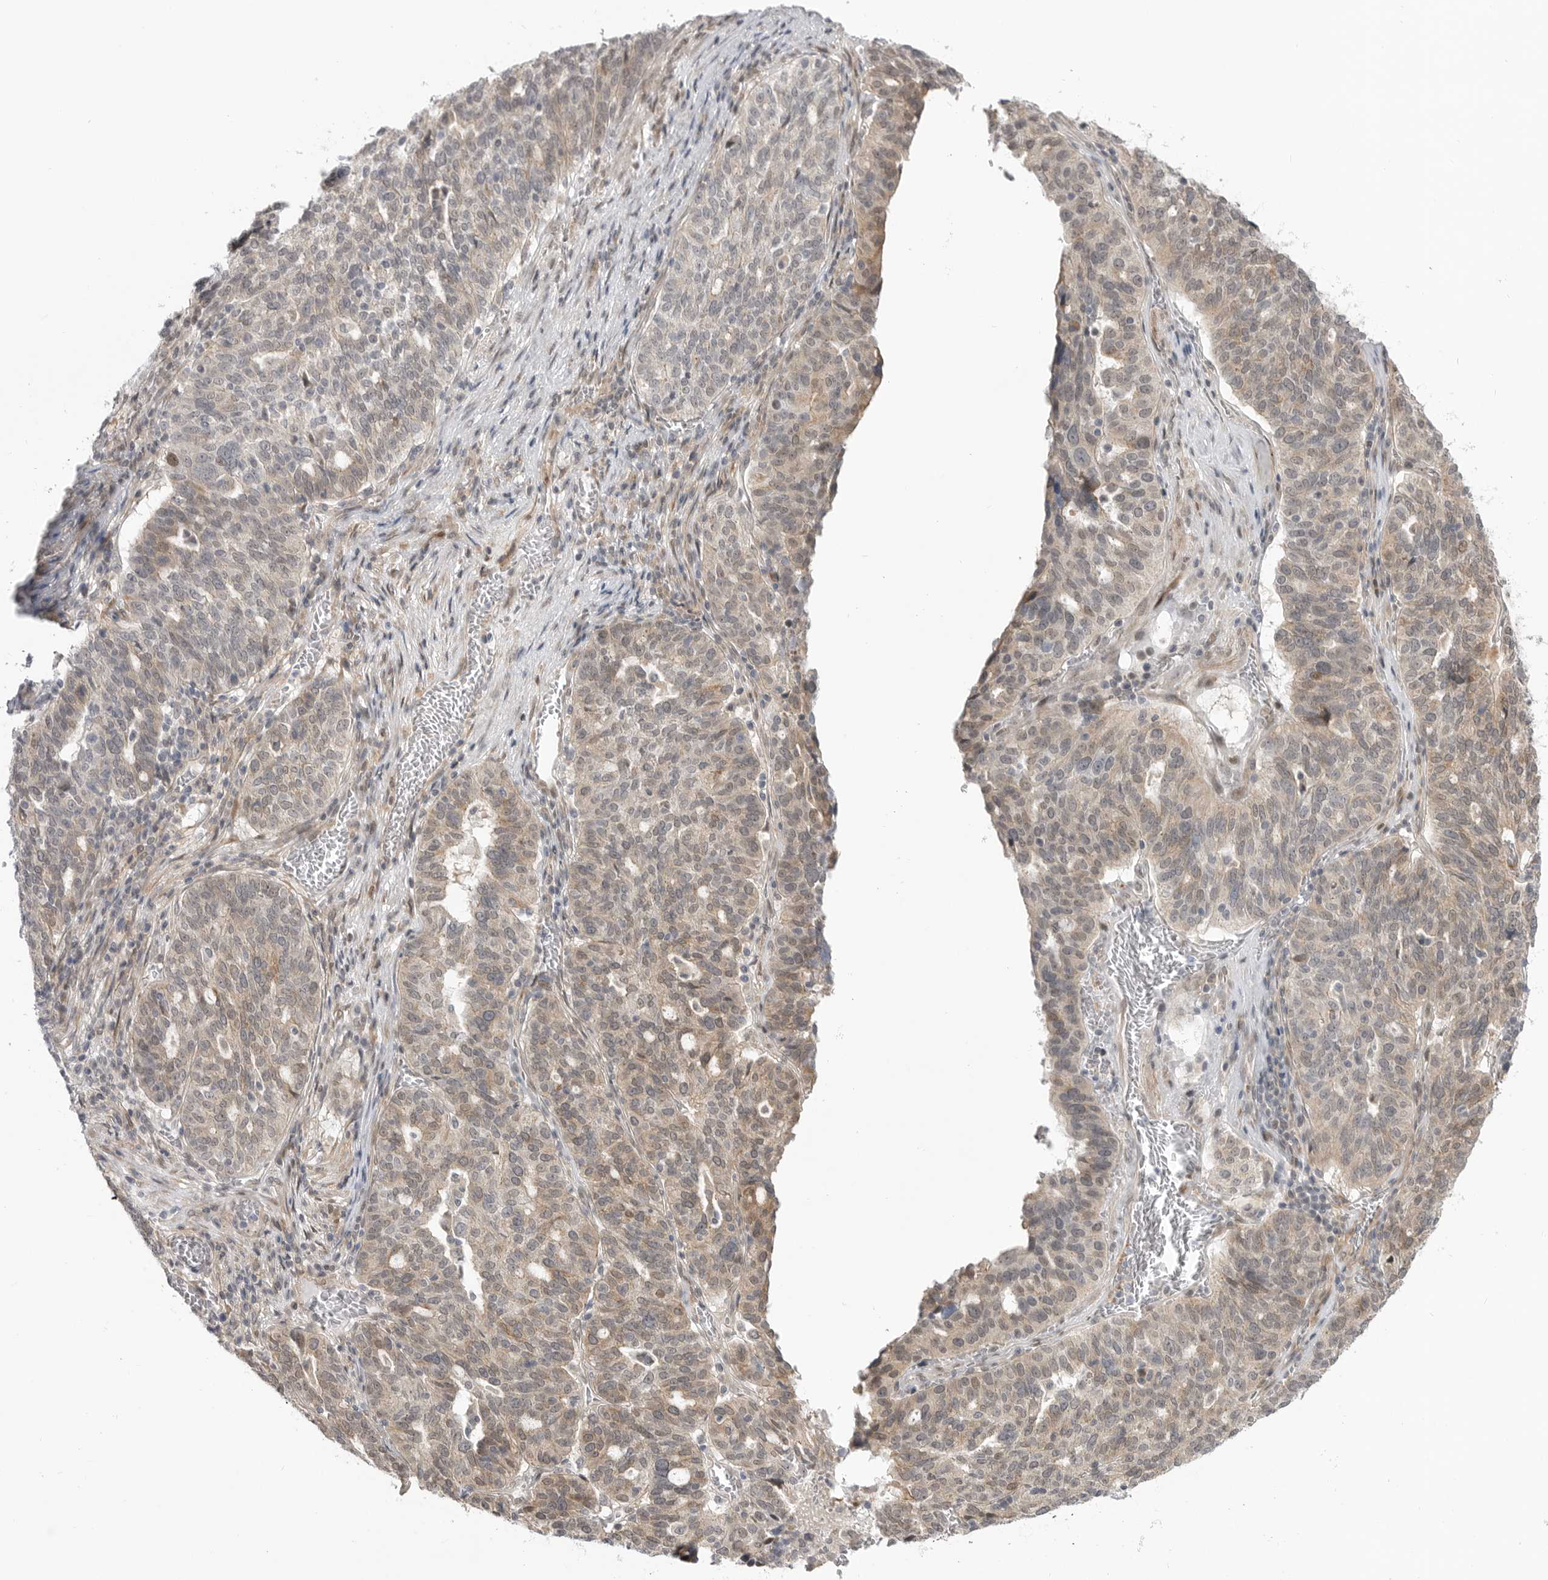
{"staining": {"intensity": "weak", "quantity": ">75%", "location": "cytoplasmic/membranous,nuclear"}, "tissue": "ovarian cancer", "cell_type": "Tumor cells", "image_type": "cancer", "snomed": [{"axis": "morphology", "description": "Cystadenocarcinoma, serous, NOS"}, {"axis": "topography", "description": "Ovary"}], "caption": "Immunohistochemical staining of human serous cystadenocarcinoma (ovarian) reveals low levels of weak cytoplasmic/membranous and nuclear positivity in approximately >75% of tumor cells.", "gene": "GGT6", "patient": {"sex": "female", "age": 59}}